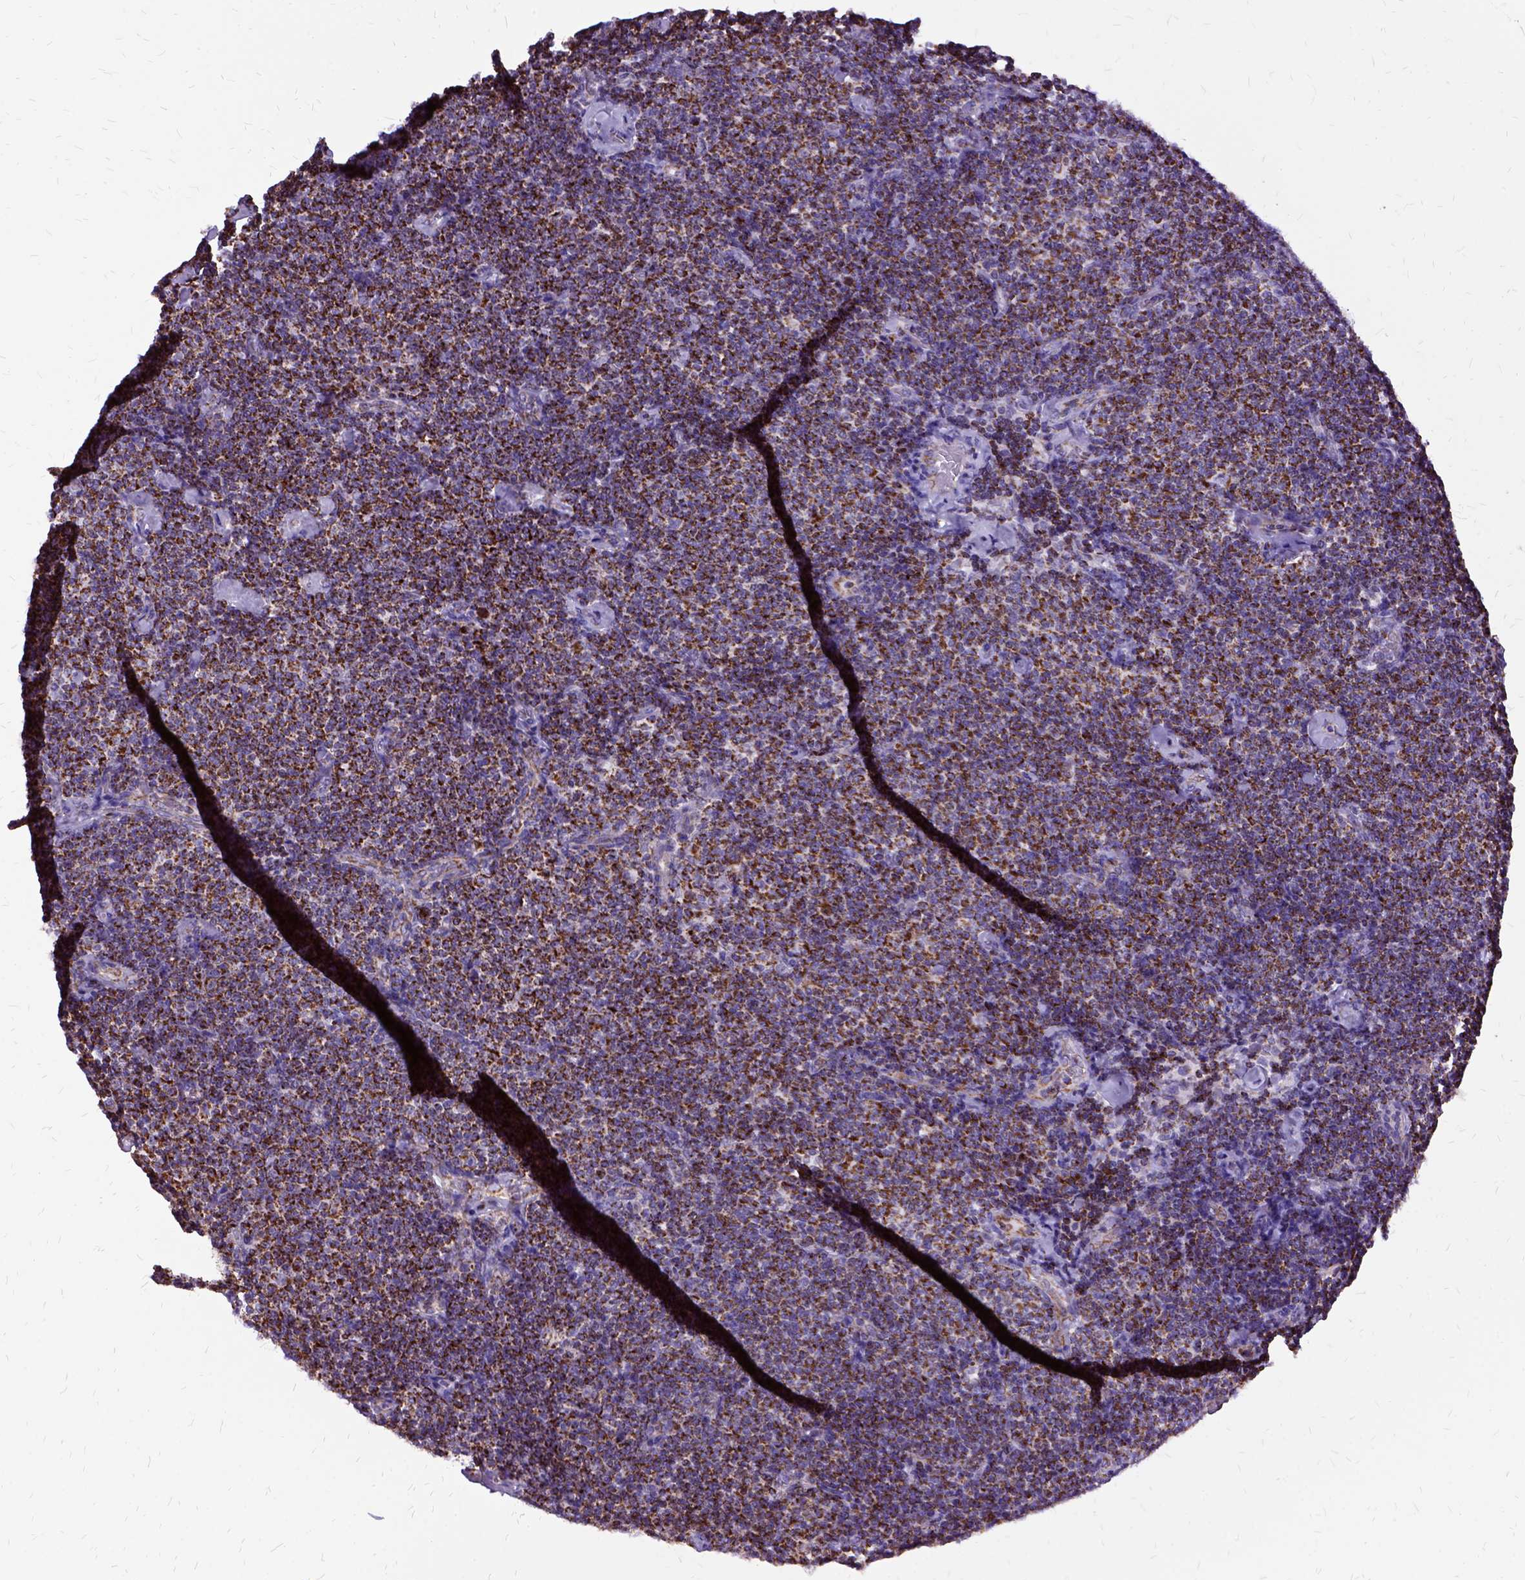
{"staining": {"intensity": "strong", "quantity": "25%-75%", "location": "cytoplasmic/membranous"}, "tissue": "lymphoma", "cell_type": "Tumor cells", "image_type": "cancer", "snomed": [{"axis": "morphology", "description": "Malignant lymphoma, non-Hodgkin's type, Low grade"}, {"axis": "topography", "description": "Lymph node"}], "caption": "Tumor cells exhibit high levels of strong cytoplasmic/membranous expression in approximately 25%-75% of cells in human lymphoma. (DAB = brown stain, brightfield microscopy at high magnification).", "gene": "OXCT1", "patient": {"sex": "male", "age": 81}}